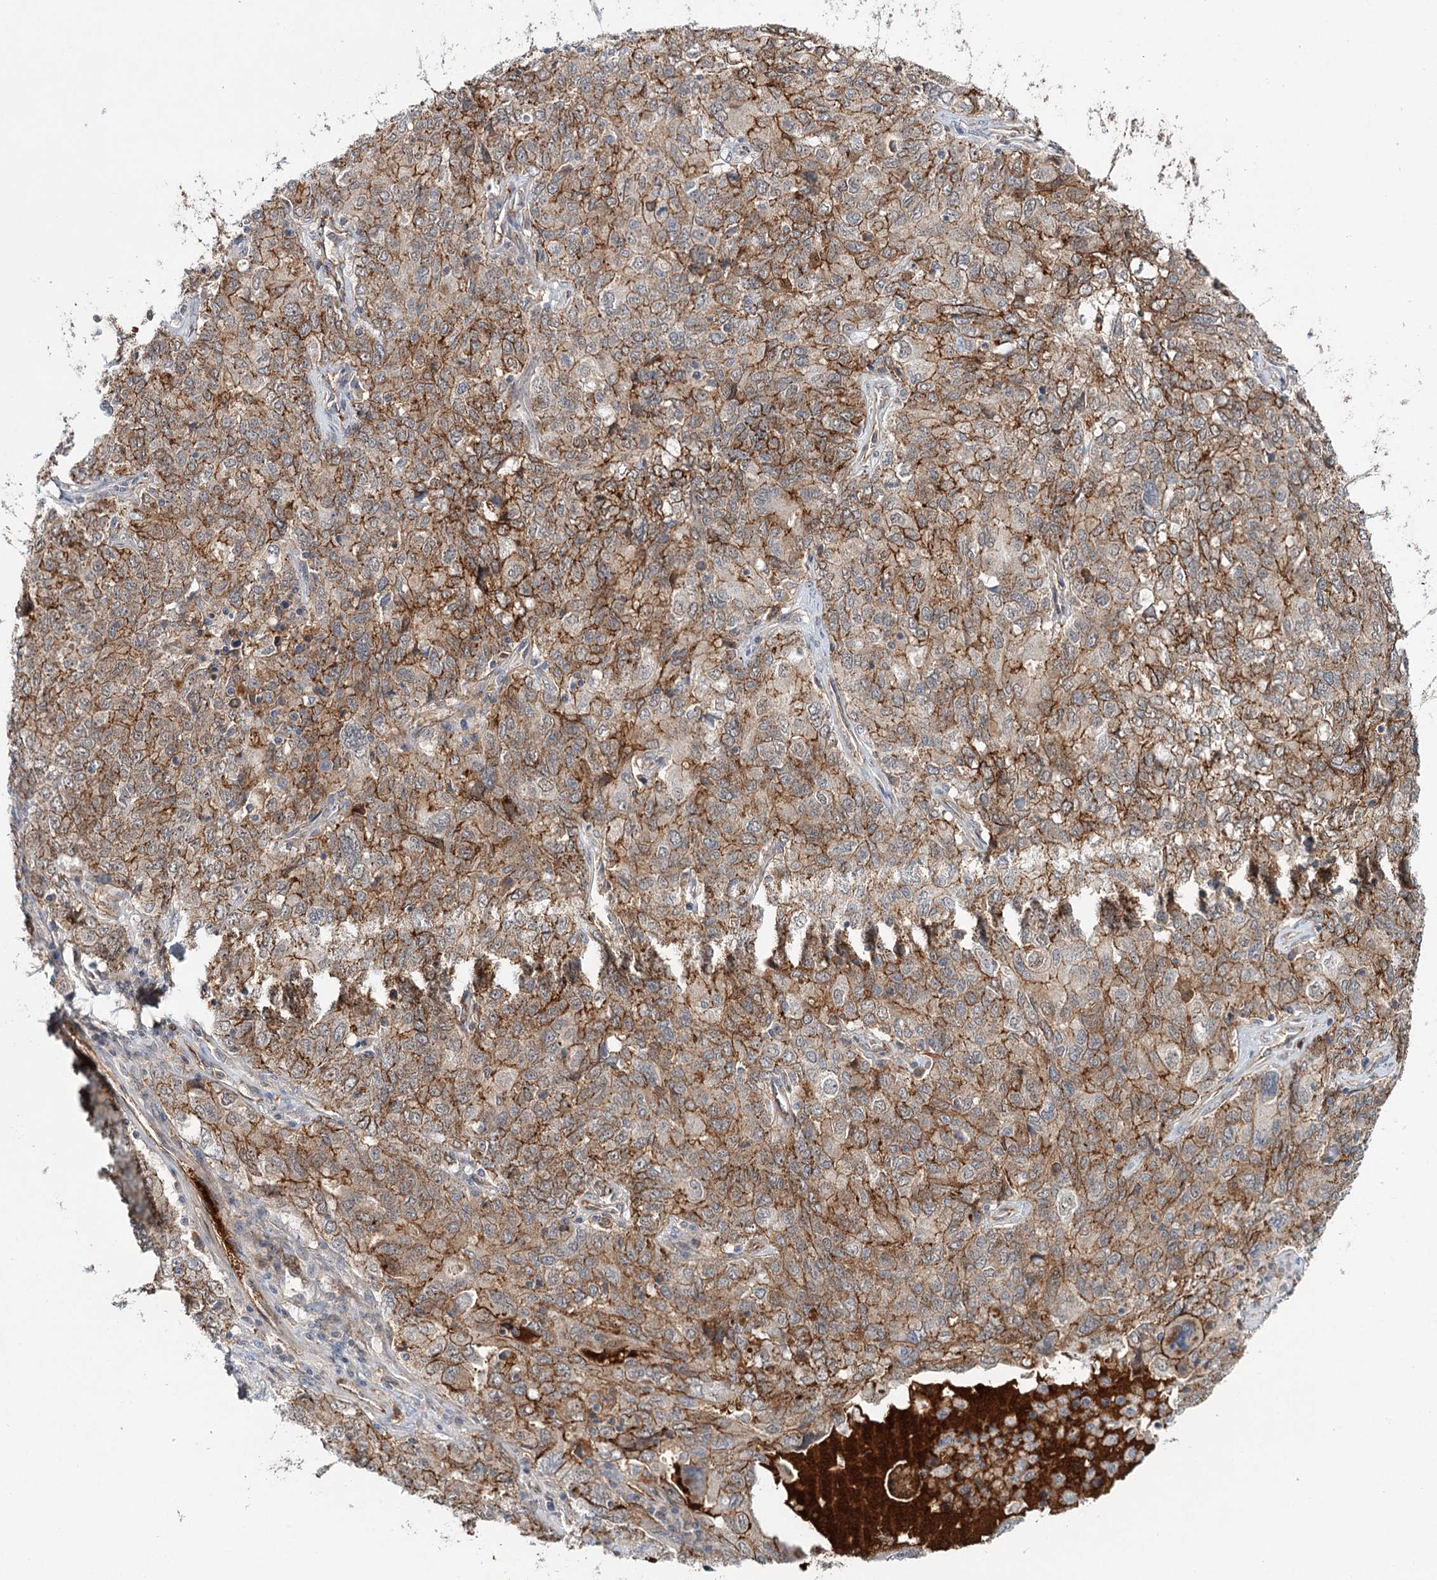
{"staining": {"intensity": "moderate", "quantity": ">75%", "location": "cytoplasmic/membranous"}, "tissue": "ovarian cancer", "cell_type": "Tumor cells", "image_type": "cancer", "snomed": [{"axis": "morphology", "description": "Carcinoma, endometroid"}, {"axis": "topography", "description": "Ovary"}], "caption": "Protein expression analysis of ovarian cancer shows moderate cytoplasmic/membranous positivity in about >75% of tumor cells.", "gene": "PKP4", "patient": {"sex": "female", "age": 62}}